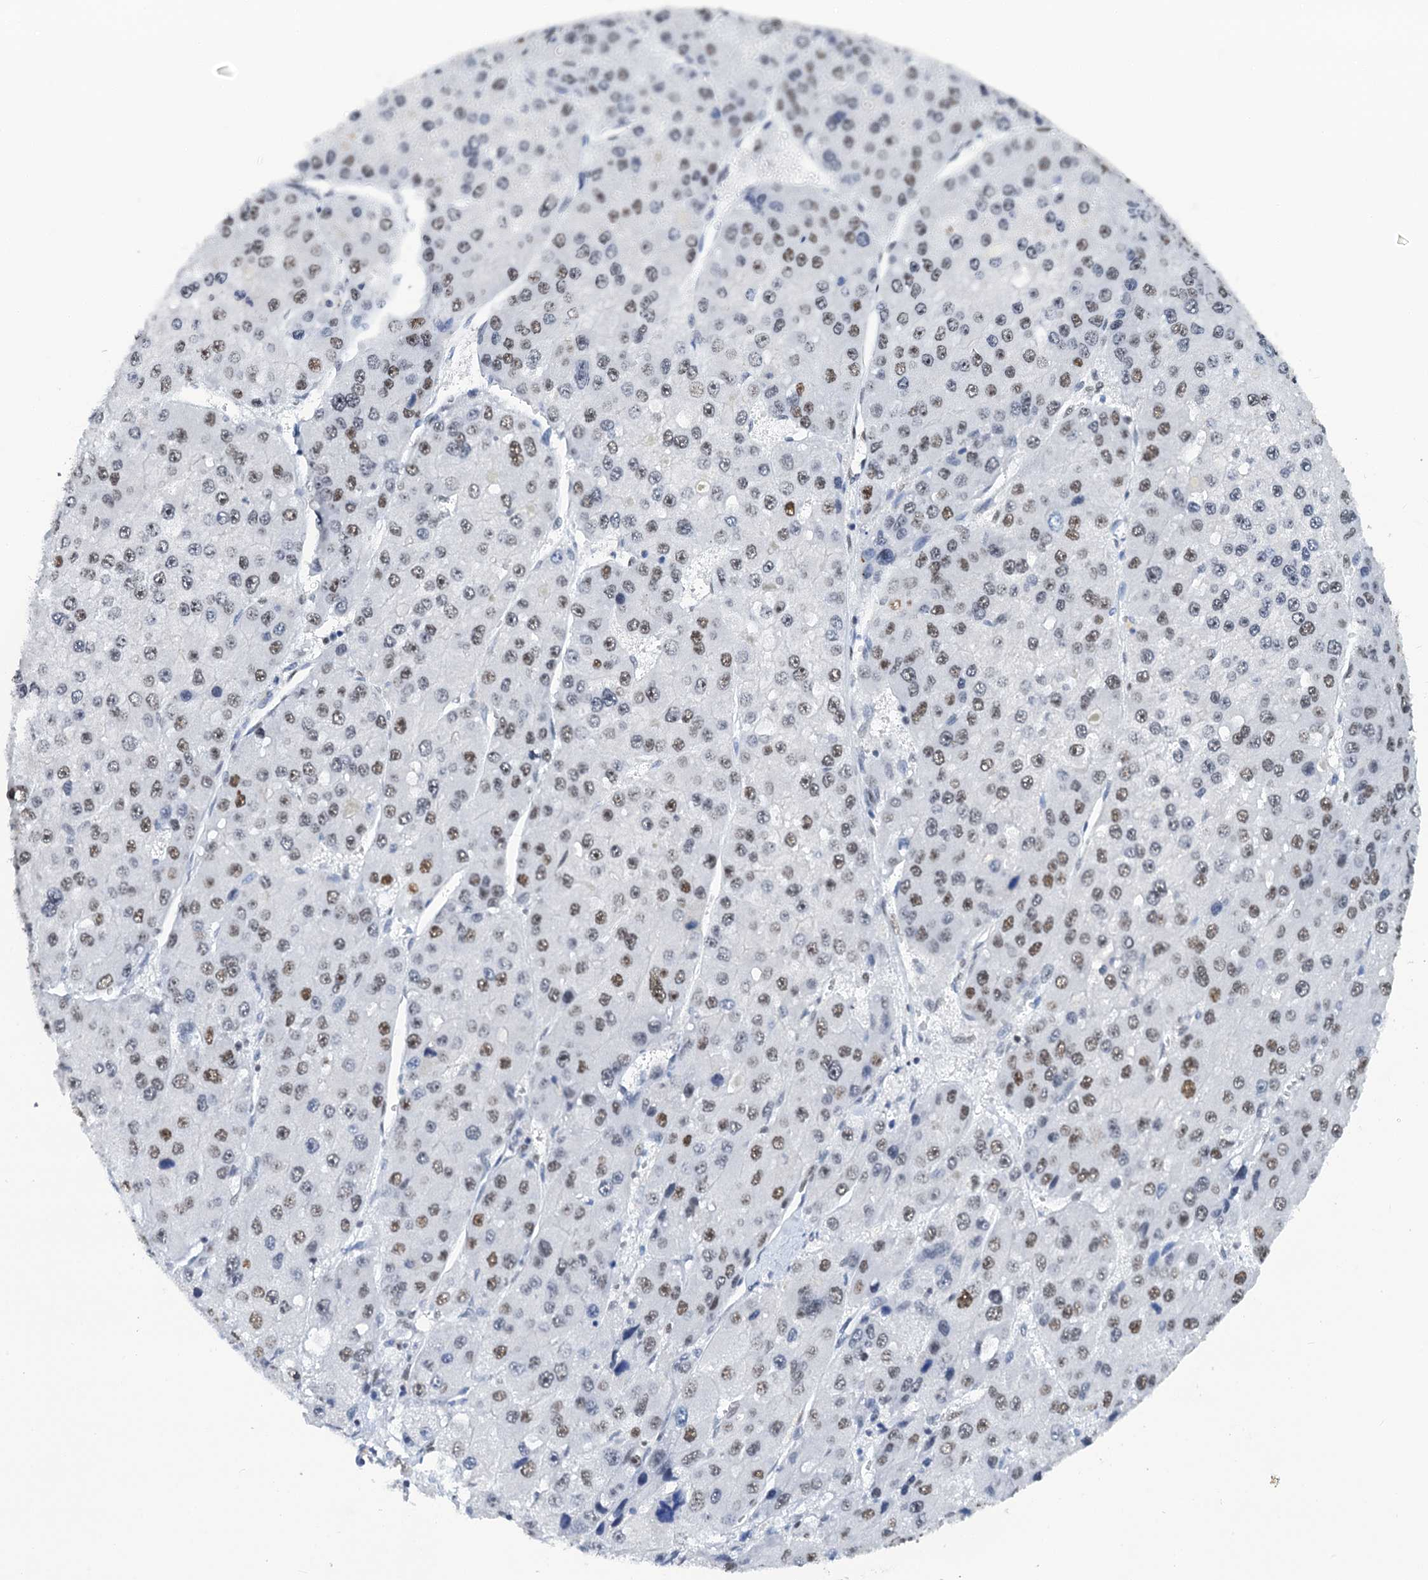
{"staining": {"intensity": "moderate", "quantity": ">75%", "location": "nuclear"}, "tissue": "liver cancer", "cell_type": "Tumor cells", "image_type": "cancer", "snomed": [{"axis": "morphology", "description": "Carcinoma, Hepatocellular, NOS"}, {"axis": "topography", "description": "Liver"}], "caption": "Liver hepatocellular carcinoma tissue exhibits moderate nuclear staining in approximately >75% of tumor cells Using DAB (3,3'-diaminobenzidine) (brown) and hematoxylin (blue) stains, captured at high magnification using brightfield microscopy.", "gene": "SLTM", "patient": {"sex": "female", "age": 73}}